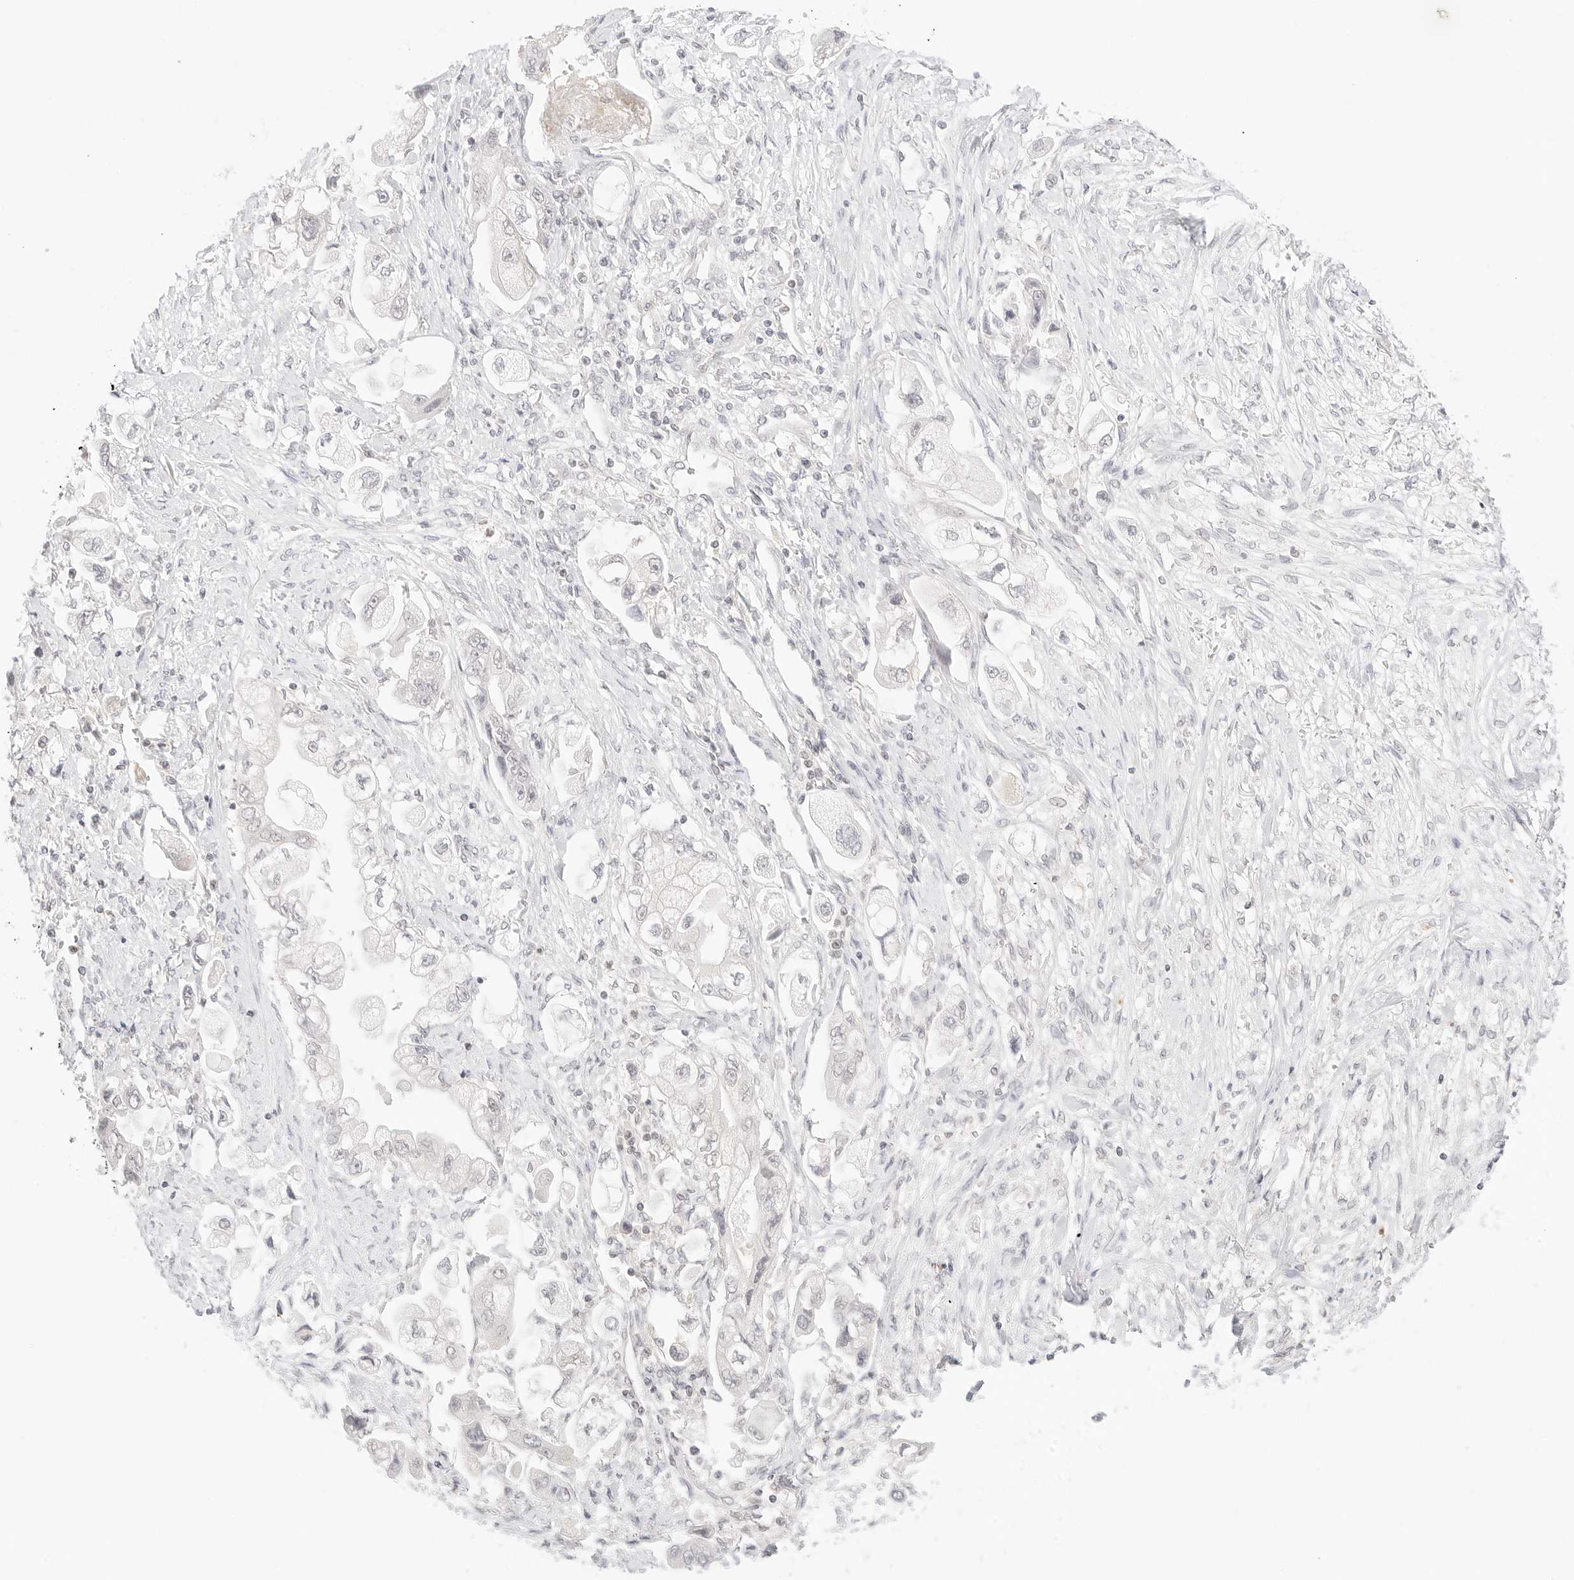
{"staining": {"intensity": "negative", "quantity": "none", "location": "none"}, "tissue": "stomach cancer", "cell_type": "Tumor cells", "image_type": "cancer", "snomed": [{"axis": "morphology", "description": "Adenocarcinoma, NOS"}, {"axis": "topography", "description": "Stomach"}], "caption": "Tumor cells show no significant protein positivity in adenocarcinoma (stomach).", "gene": "GNAS", "patient": {"sex": "male", "age": 62}}